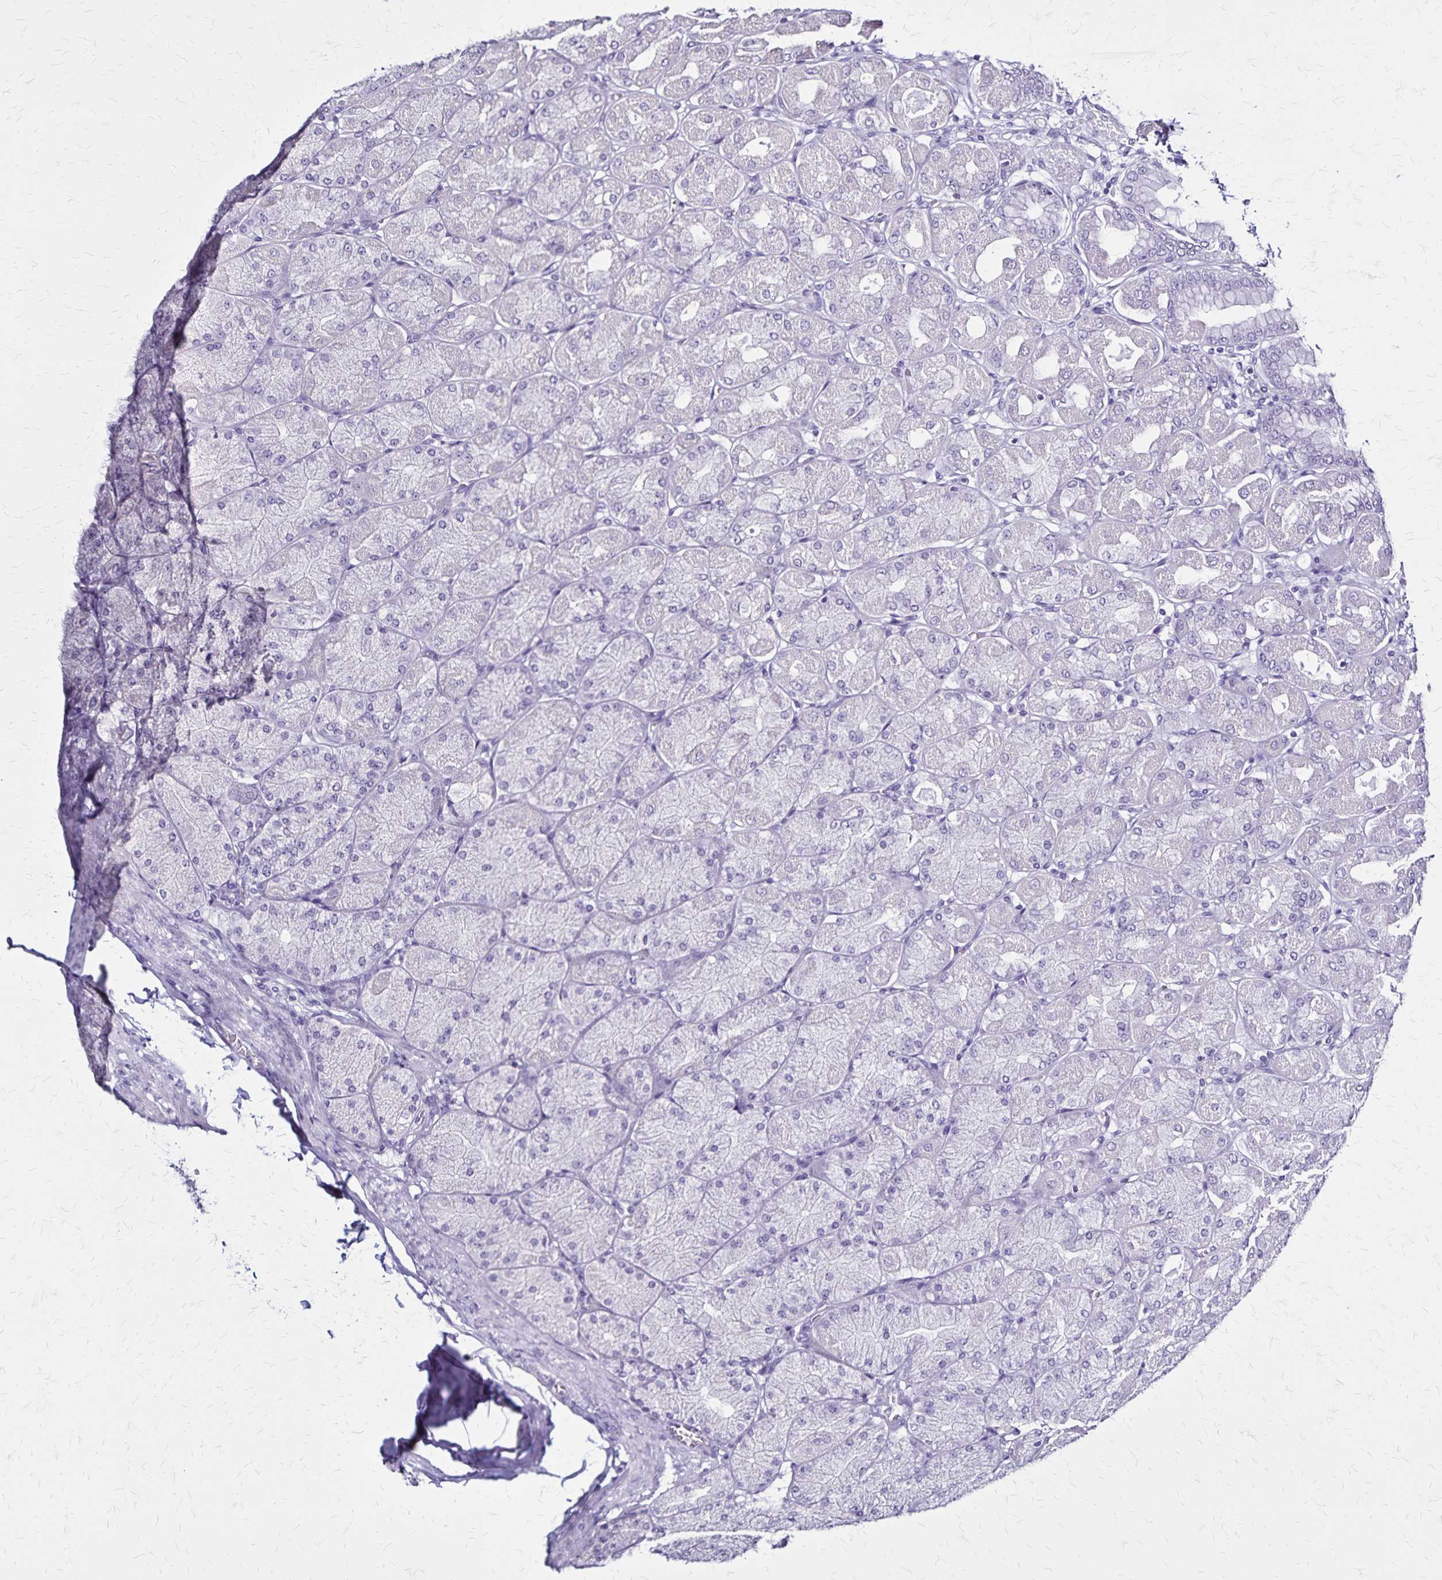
{"staining": {"intensity": "negative", "quantity": "none", "location": "none"}, "tissue": "stomach", "cell_type": "Glandular cells", "image_type": "normal", "snomed": [{"axis": "morphology", "description": "Normal tissue, NOS"}, {"axis": "topography", "description": "Stomach, upper"}], "caption": "High power microscopy photomicrograph of an IHC micrograph of unremarkable stomach, revealing no significant expression in glandular cells.", "gene": "PLXNA4", "patient": {"sex": "female", "age": 56}}